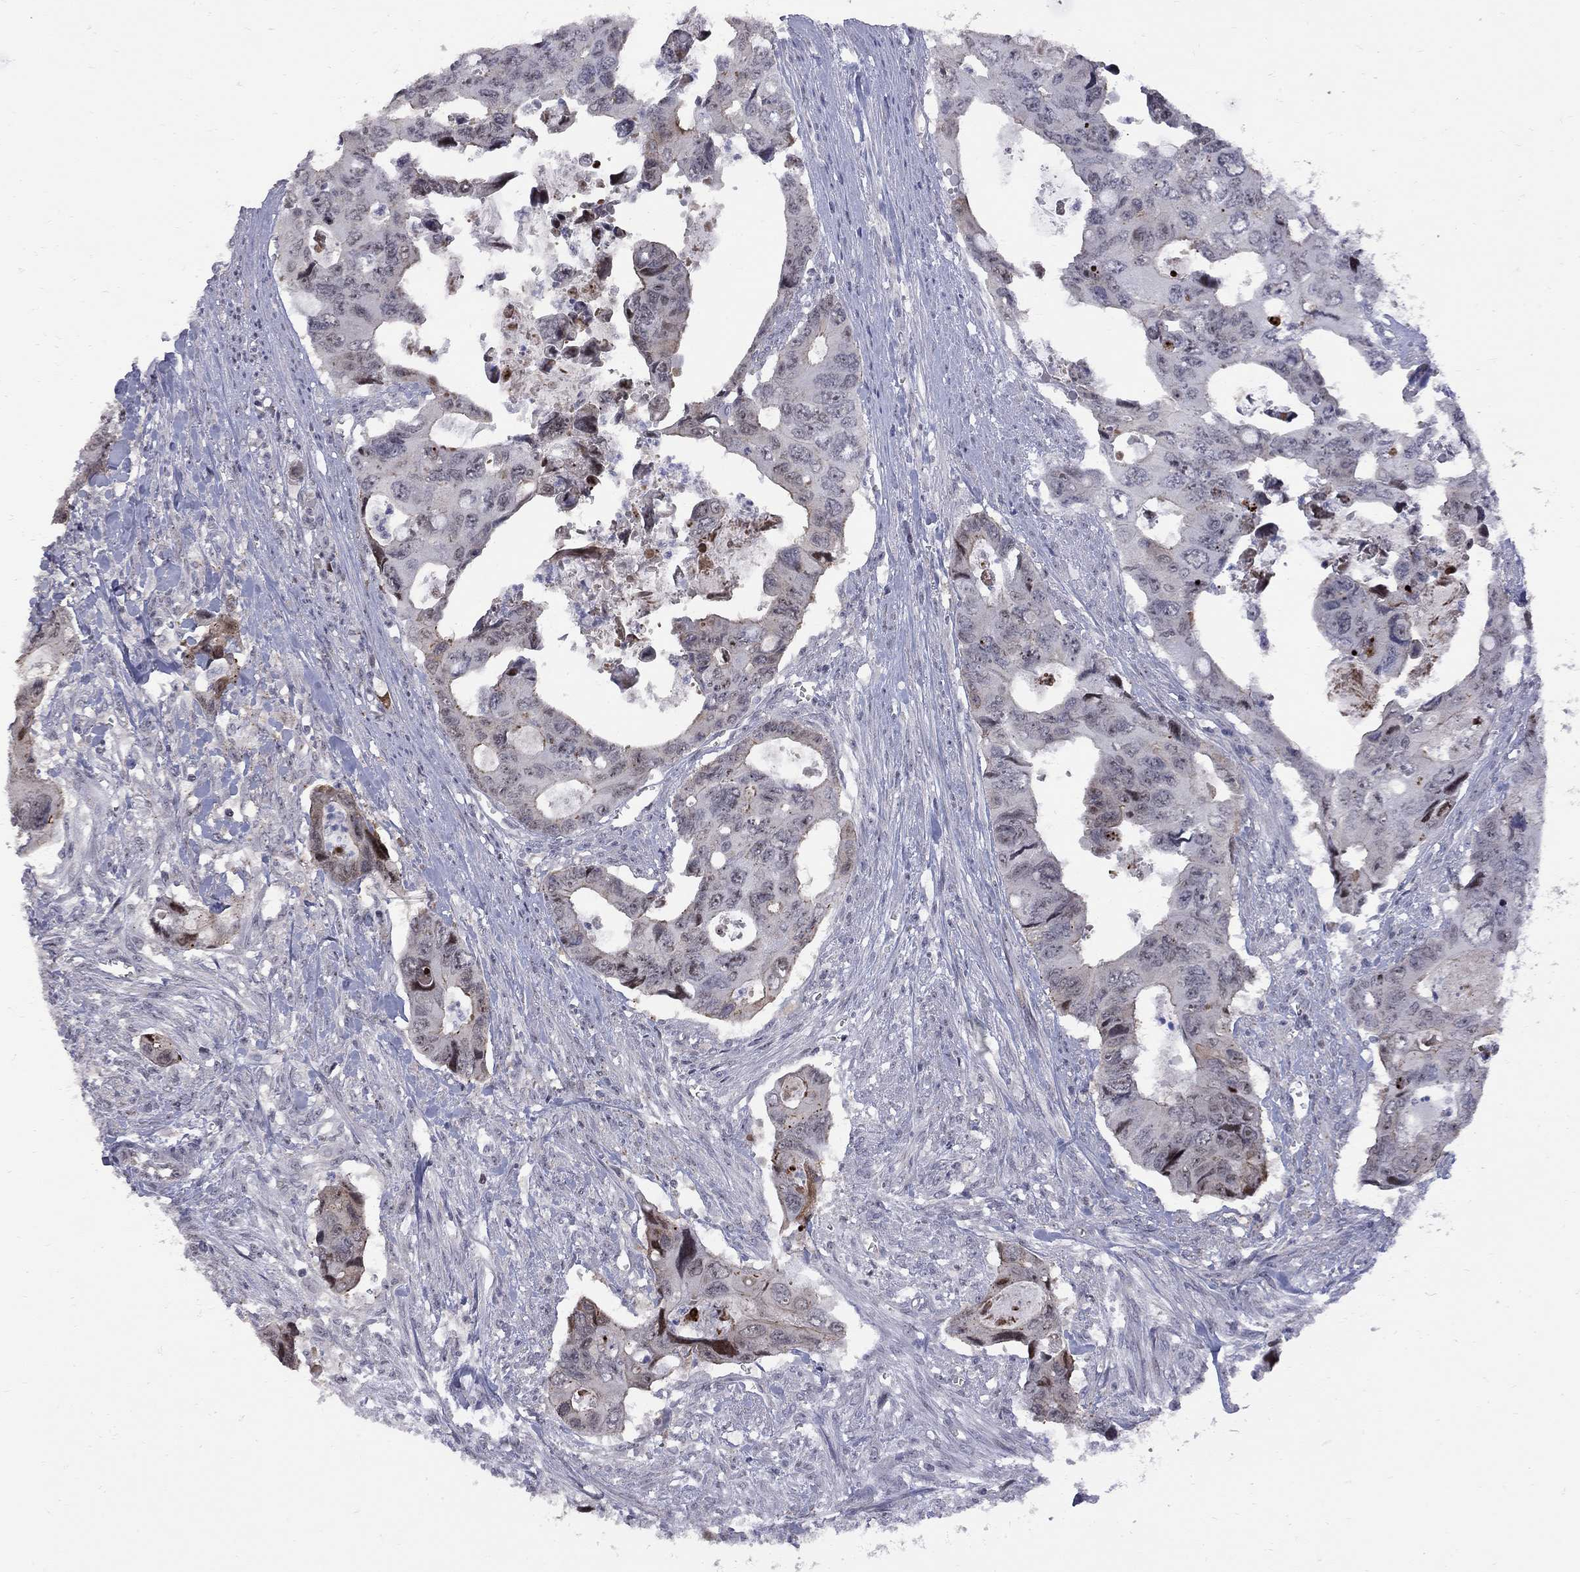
{"staining": {"intensity": "weak", "quantity": "<25%", "location": "nuclear"}, "tissue": "colorectal cancer", "cell_type": "Tumor cells", "image_type": "cancer", "snomed": [{"axis": "morphology", "description": "Adenocarcinoma, NOS"}, {"axis": "topography", "description": "Rectum"}], "caption": "Tumor cells are negative for brown protein staining in colorectal cancer. (Brightfield microscopy of DAB (3,3'-diaminobenzidine) IHC at high magnification).", "gene": "DHX33", "patient": {"sex": "male", "age": 62}}